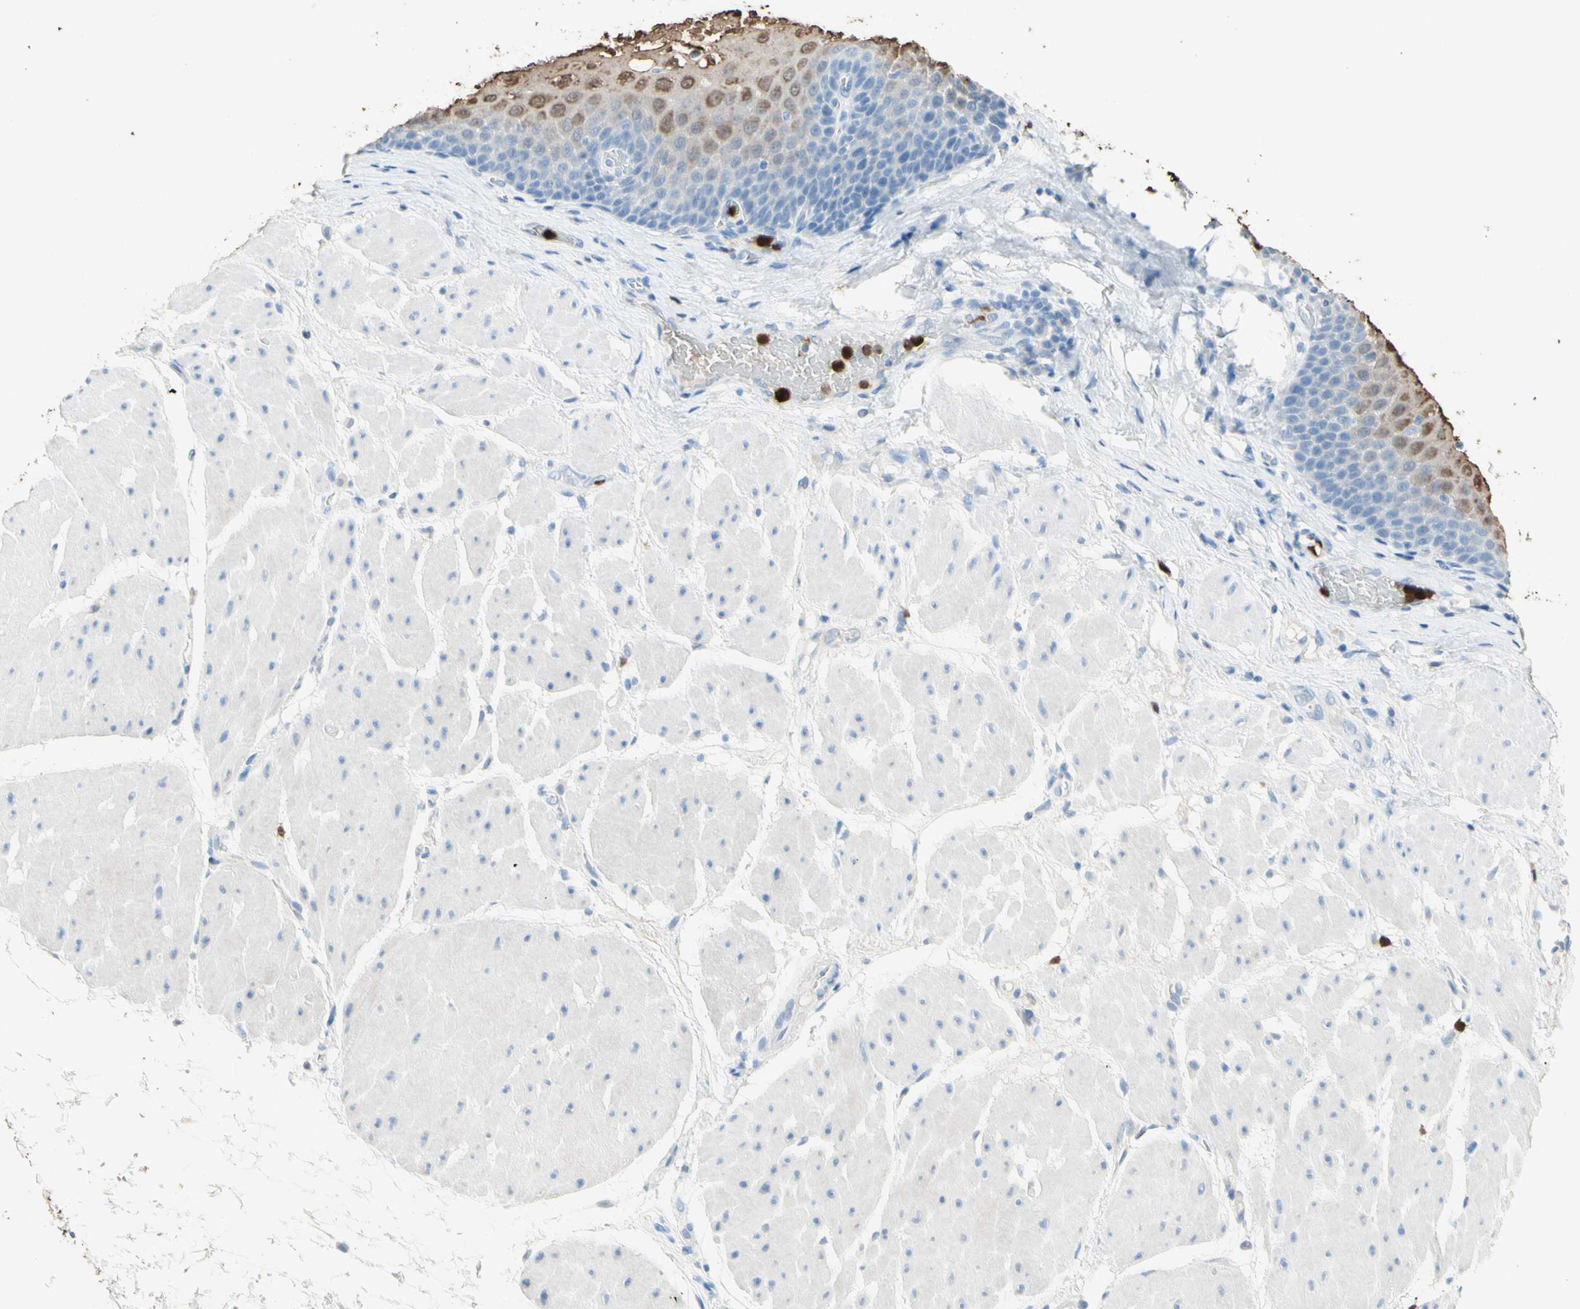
{"staining": {"intensity": "moderate", "quantity": "<25%", "location": "nuclear"}, "tissue": "esophagus", "cell_type": "Squamous epithelial cells", "image_type": "normal", "snomed": [{"axis": "morphology", "description": "Normal tissue, NOS"}, {"axis": "topography", "description": "Esophagus"}], "caption": "A low amount of moderate nuclear expression is identified in approximately <25% of squamous epithelial cells in unremarkable esophagus. The protein of interest is shown in brown color, while the nuclei are stained blue.", "gene": "NFKBIZ", "patient": {"sex": "male", "age": 48}}